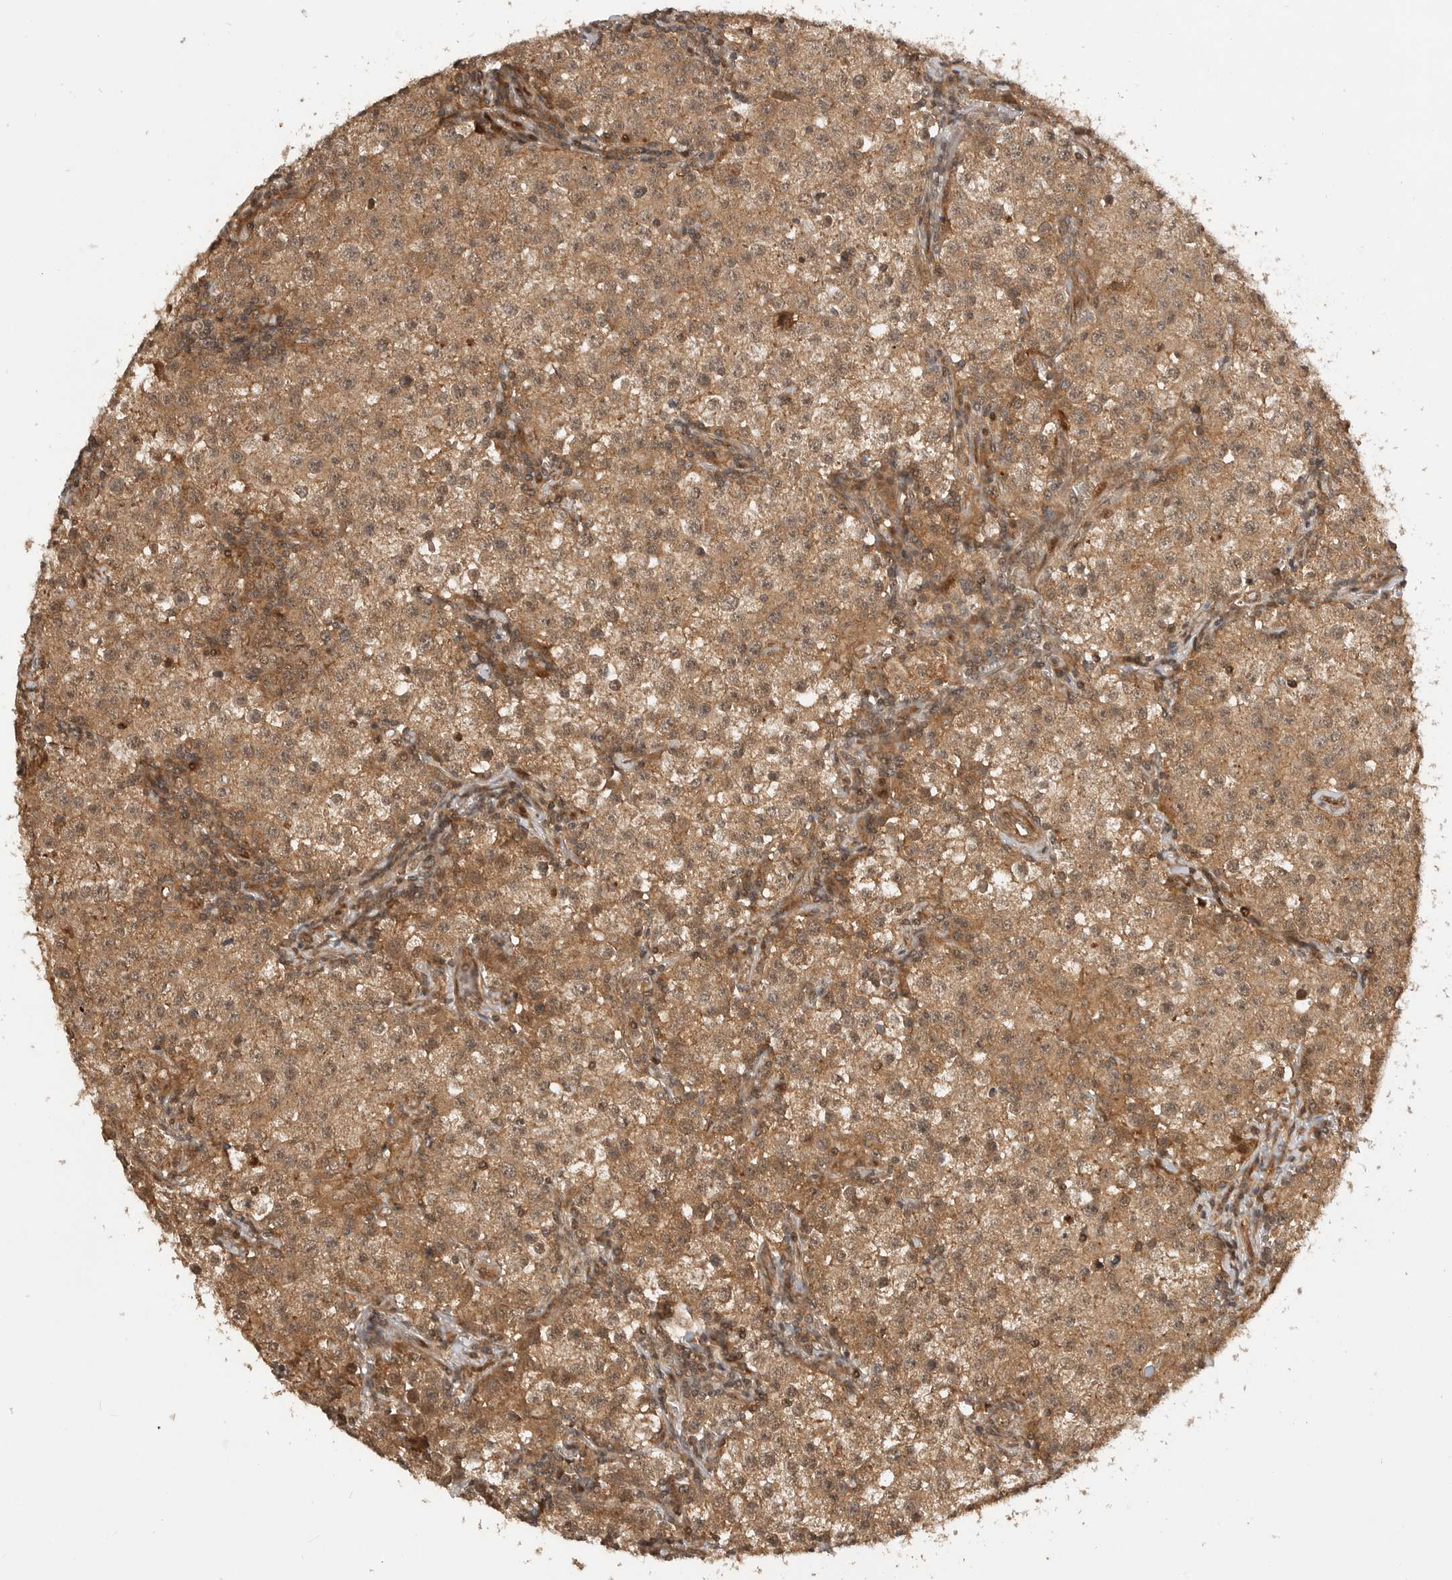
{"staining": {"intensity": "moderate", "quantity": ">75%", "location": "cytoplasmic/membranous"}, "tissue": "testis cancer", "cell_type": "Tumor cells", "image_type": "cancer", "snomed": [{"axis": "morphology", "description": "Seminoma, NOS"}, {"axis": "morphology", "description": "Carcinoma, Embryonal, NOS"}, {"axis": "topography", "description": "Testis"}], "caption": "Testis cancer (embryonal carcinoma) was stained to show a protein in brown. There is medium levels of moderate cytoplasmic/membranous staining in approximately >75% of tumor cells.", "gene": "ADPRS", "patient": {"sex": "male", "age": 43}}